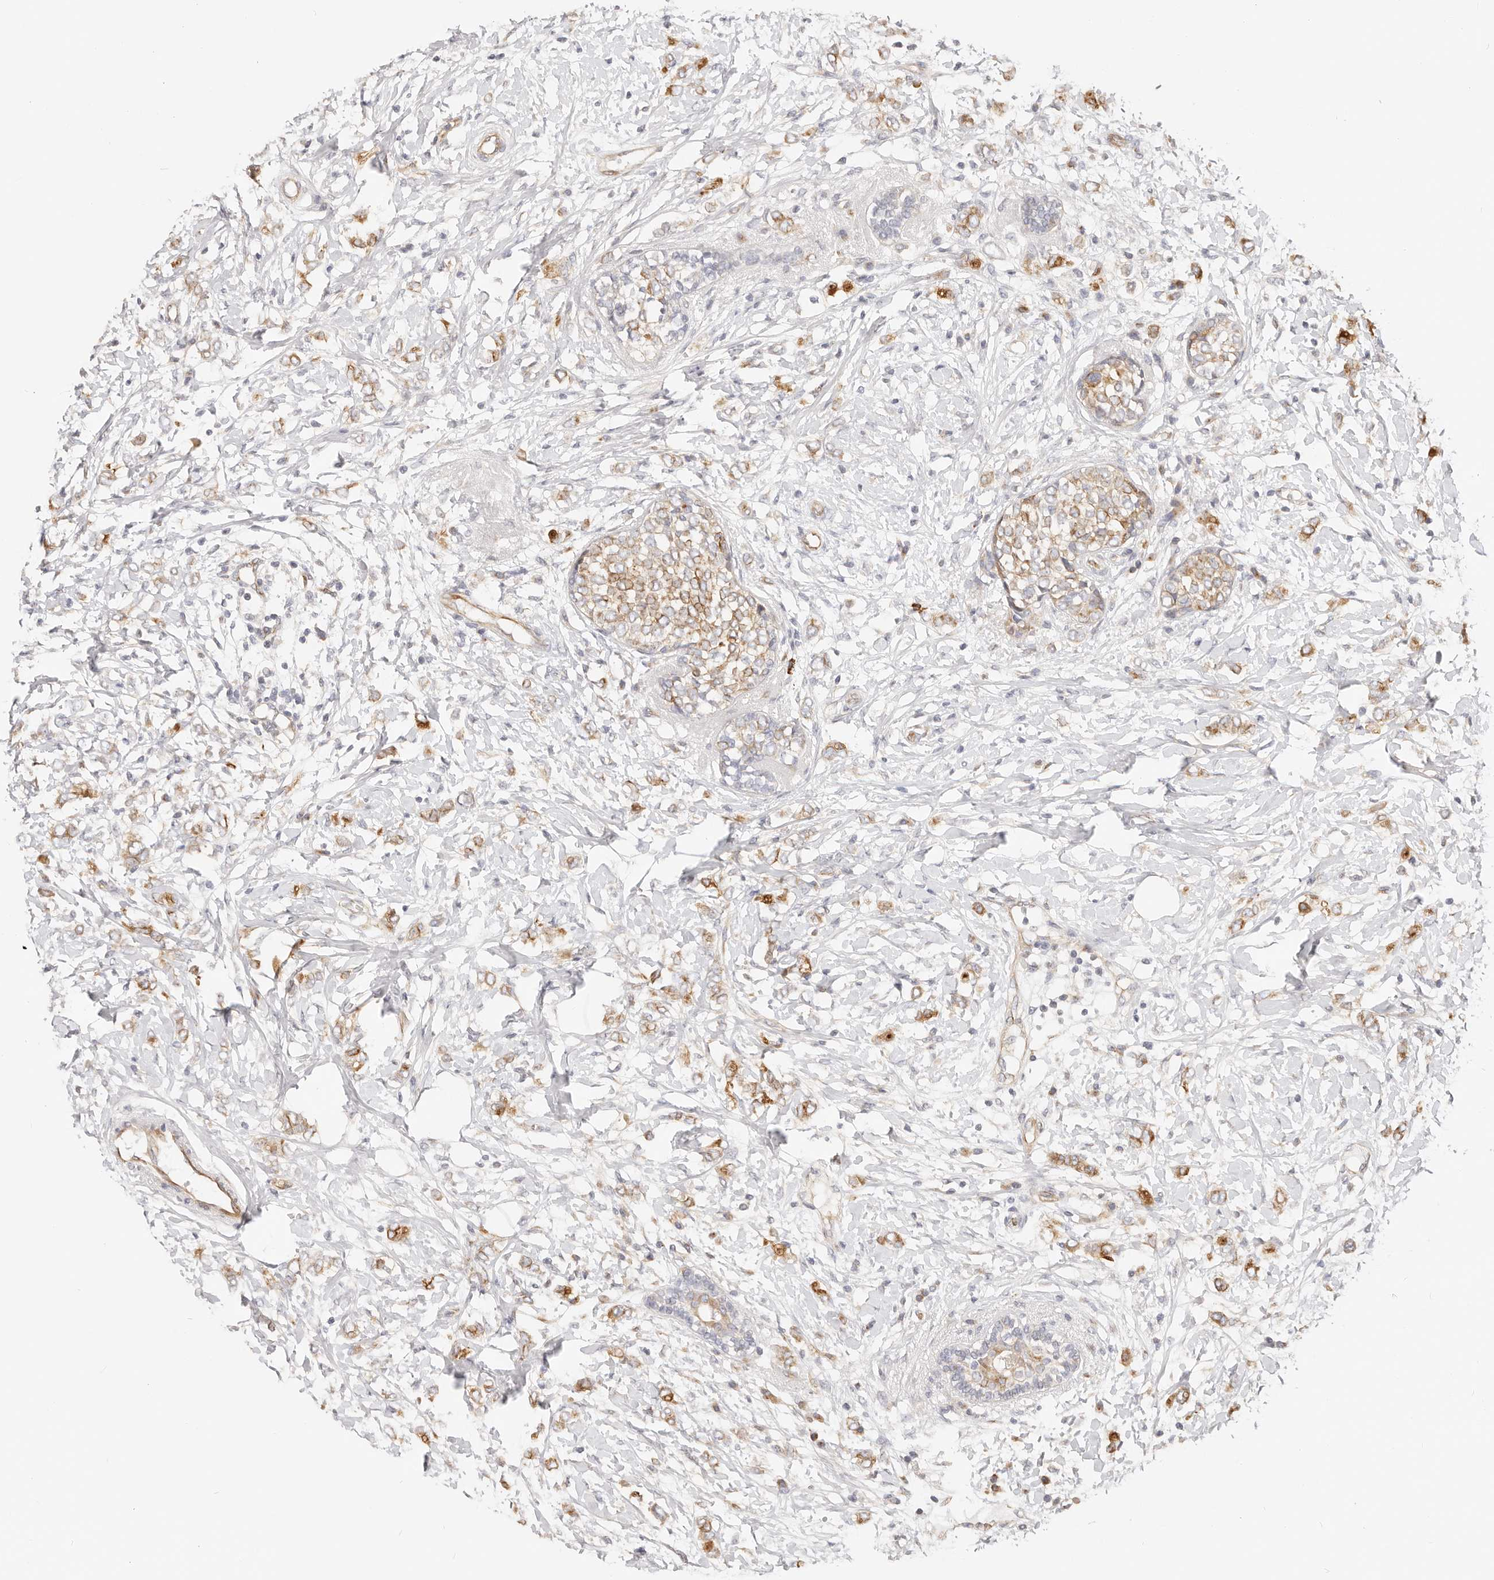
{"staining": {"intensity": "moderate", "quantity": ">75%", "location": "cytoplasmic/membranous"}, "tissue": "breast cancer", "cell_type": "Tumor cells", "image_type": "cancer", "snomed": [{"axis": "morphology", "description": "Normal tissue, NOS"}, {"axis": "morphology", "description": "Lobular carcinoma"}, {"axis": "topography", "description": "Breast"}], "caption": "This image demonstrates breast lobular carcinoma stained with IHC to label a protein in brown. The cytoplasmic/membranous of tumor cells show moderate positivity for the protein. Nuclei are counter-stained blue.", "gene": "DTNBP1", "patient": {"sex": "female", "age": 47}}